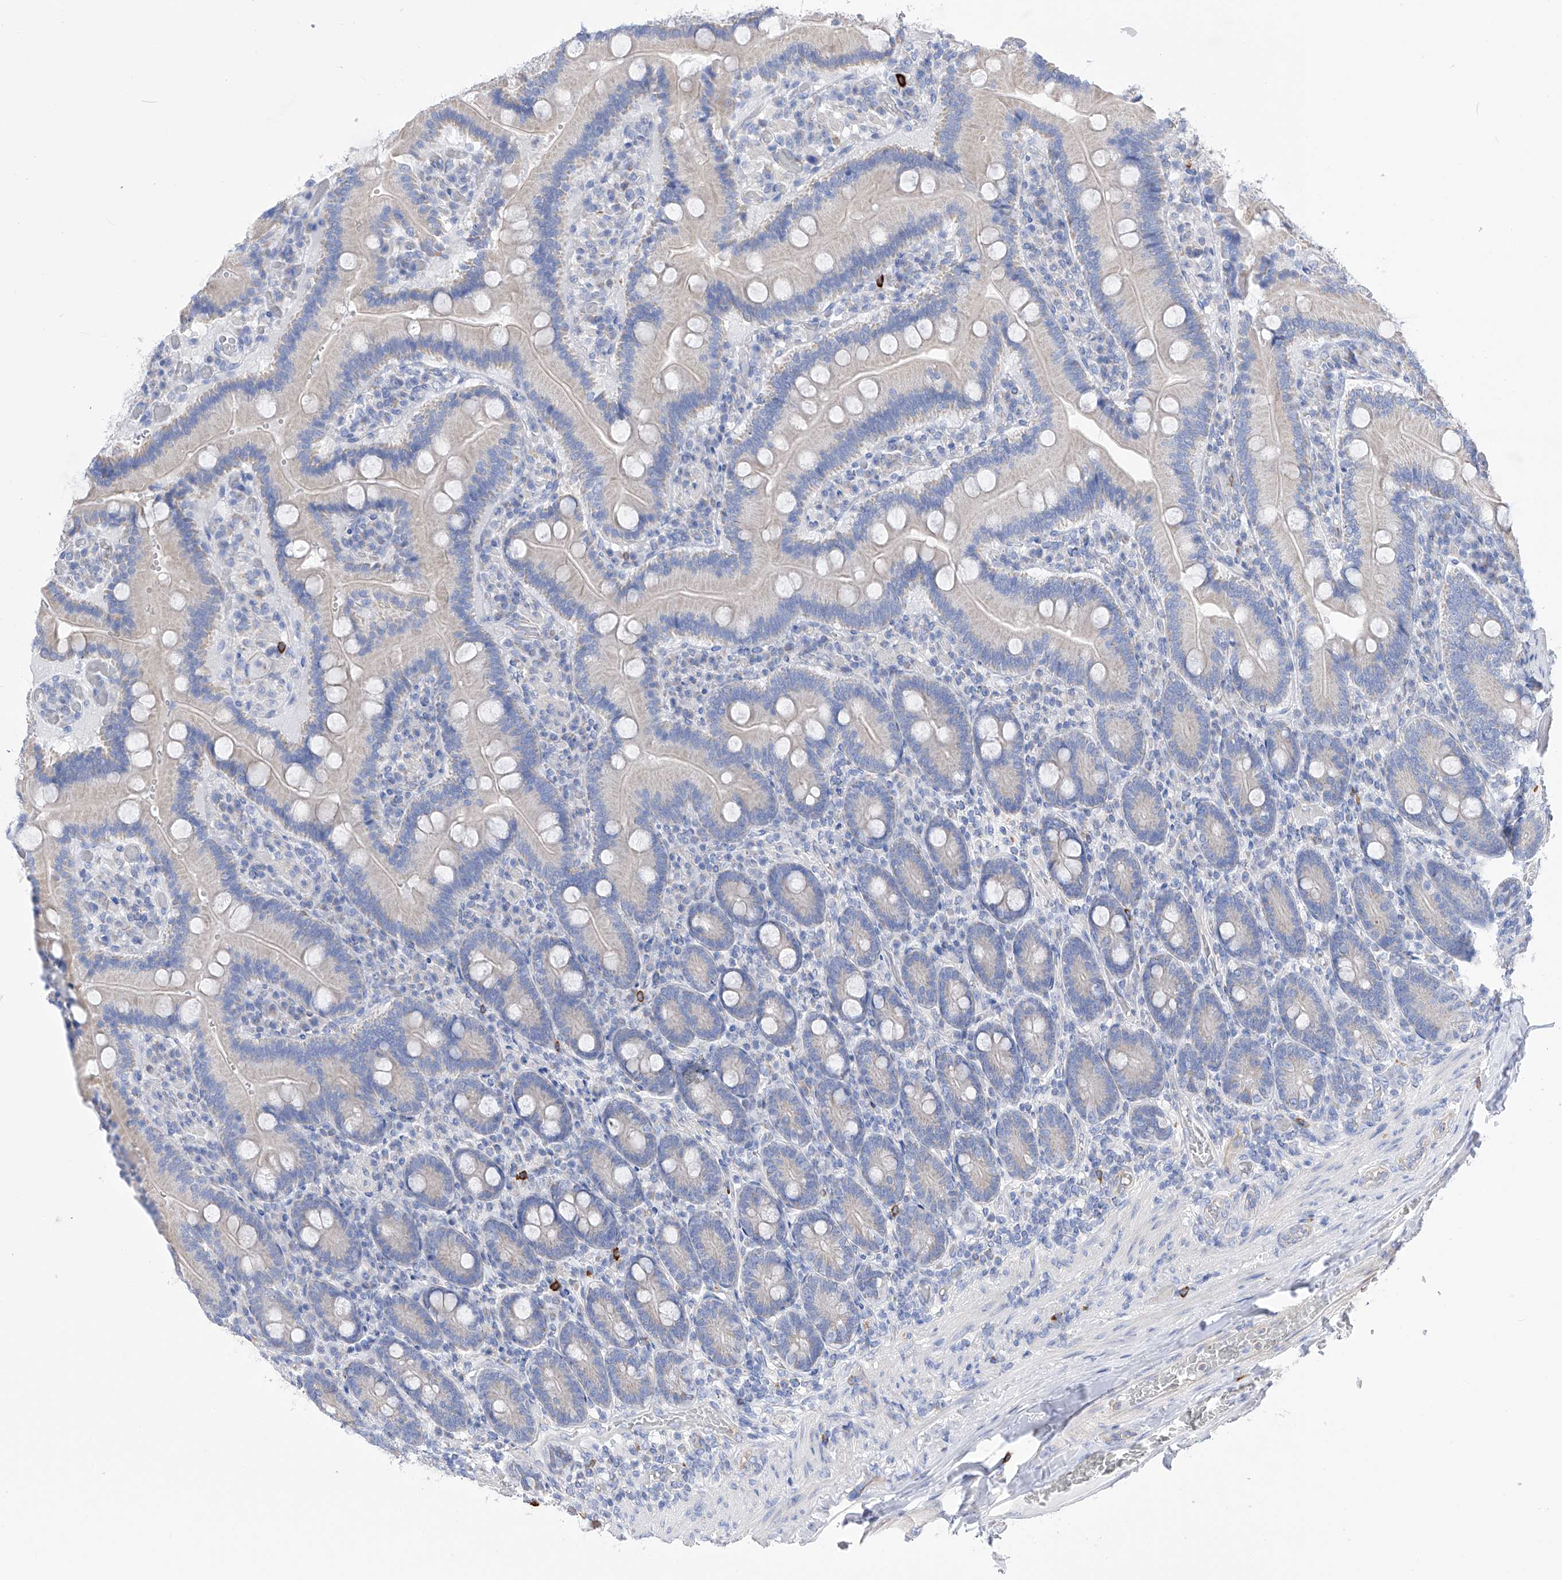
{"staining": {"intensity": "negative", "quantity": "none", "location": "none"}, "tissue": "duodenum", "cell_type": "Glandular cells", "image_type": "normal", "snomed": [{"axis": "morphology", "description": "Normal tissue, NOS"}, {"axis": "topography", "description": "Duodenum"}], "caption": "A photomicrograph of duodenum stained for a protein demonstrates no brown staining in glandular cells.", "gene": "FLG", "patient": {"sex": "female", "age": 62}}